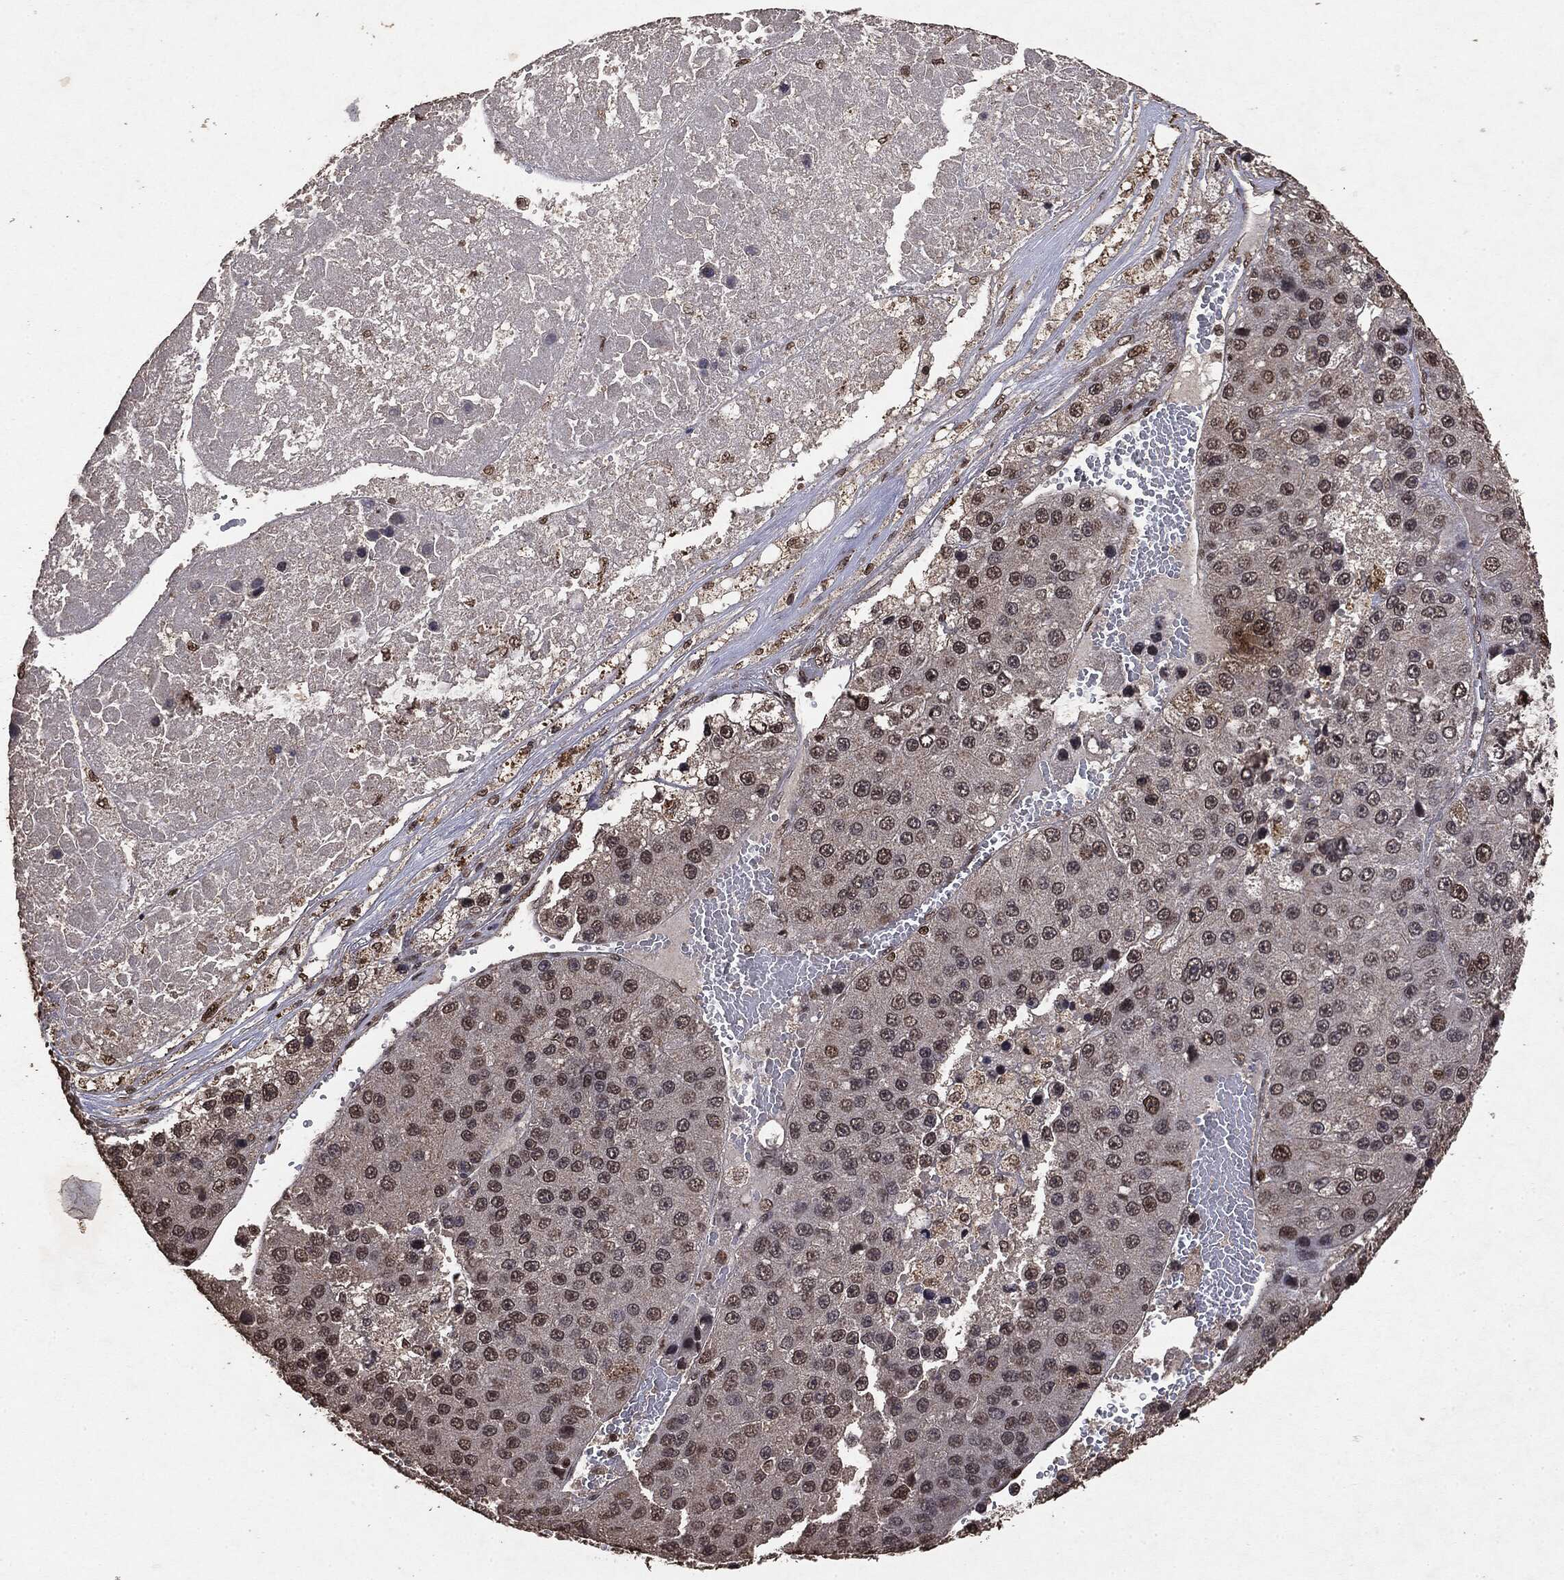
{"staining": {"intensity": "moderate", "quantity": "25%-75%", "location": "nuclear"}, "tissue": "liver cancer", "cell_type": "Tumor cells", "image_type": "cancer", "snomed": [{"axis": "morphology", "description": "Carcinoma, Hepatocellular, NOS"}, {"axis": "topography", "description": "Liver"}], "caption": "High-magnification brightfield microscopy of hepatocellular carcinoma (liver) stained with DAB (brown) and counterstained with hematoxylin (blue). tumor cells exhibit moderate nuclear staining is identified in about25%-75% of cells. (Brightfield microscopy of DAB IHC at high magnification).", "gene": "RAD18", "patient": {"sex": "female", "age": 73}}